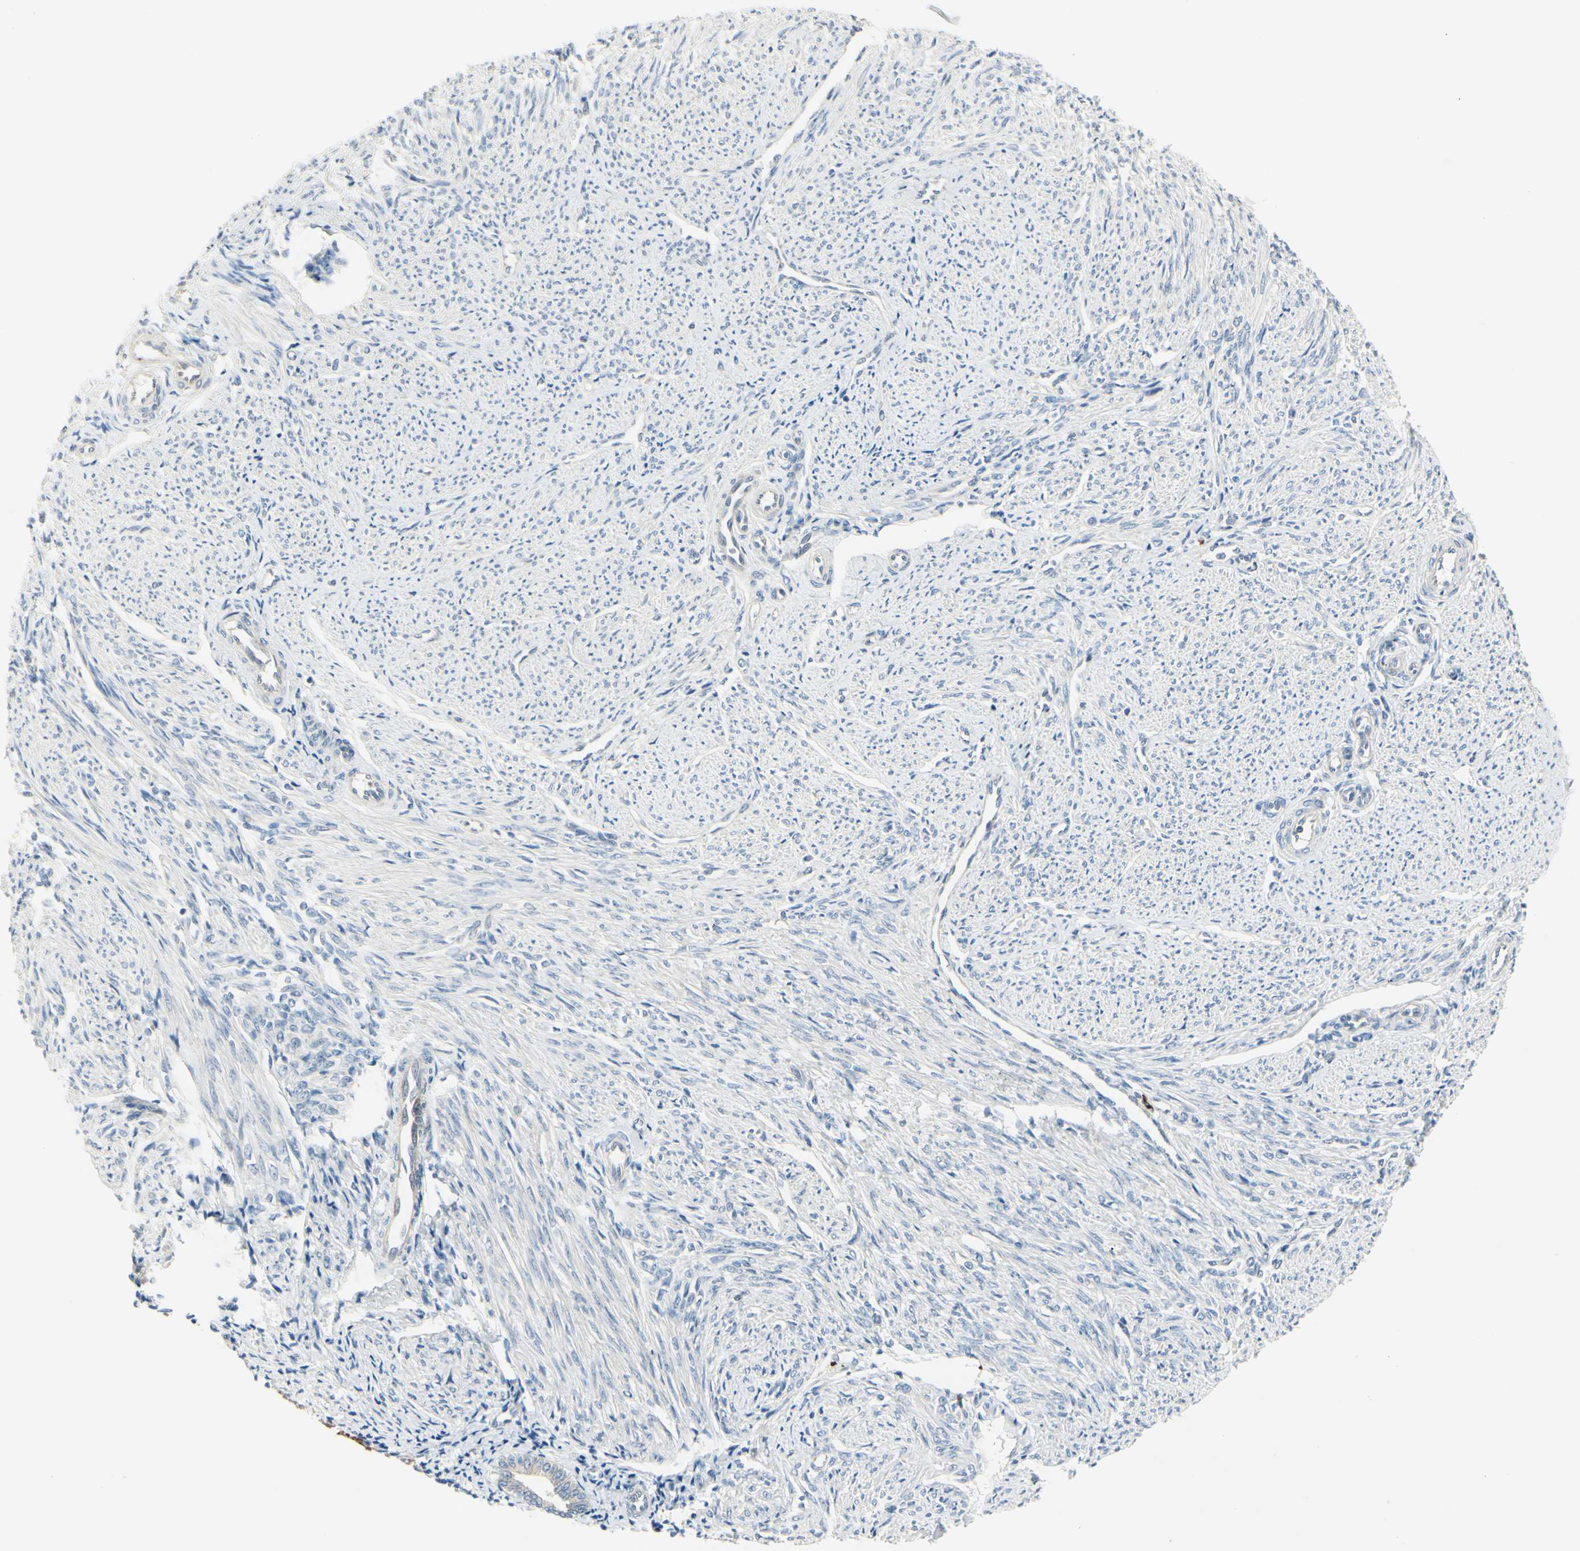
{"staining": {"intensity": "negative", "quantity": "none", "location": "none"}, "tissue": "smooth muscle", "cell_type": "Smooth muscle cells", "image_type": "normal", "snomed": [{"axis": "morphology", "description": "Normal tissue, NOS"}, {"axis": "topography", "description": "Smooth muscle"}], "caption": "DAB immunohistochemical staining of benign smooth muscle exhibits no significant staining in smooth muscle cells. (Immunohistochemistry, brightfield microscopy, high magnification).", "gene": "SELENOS", "patient": {"sex": "female", "age": 65}}